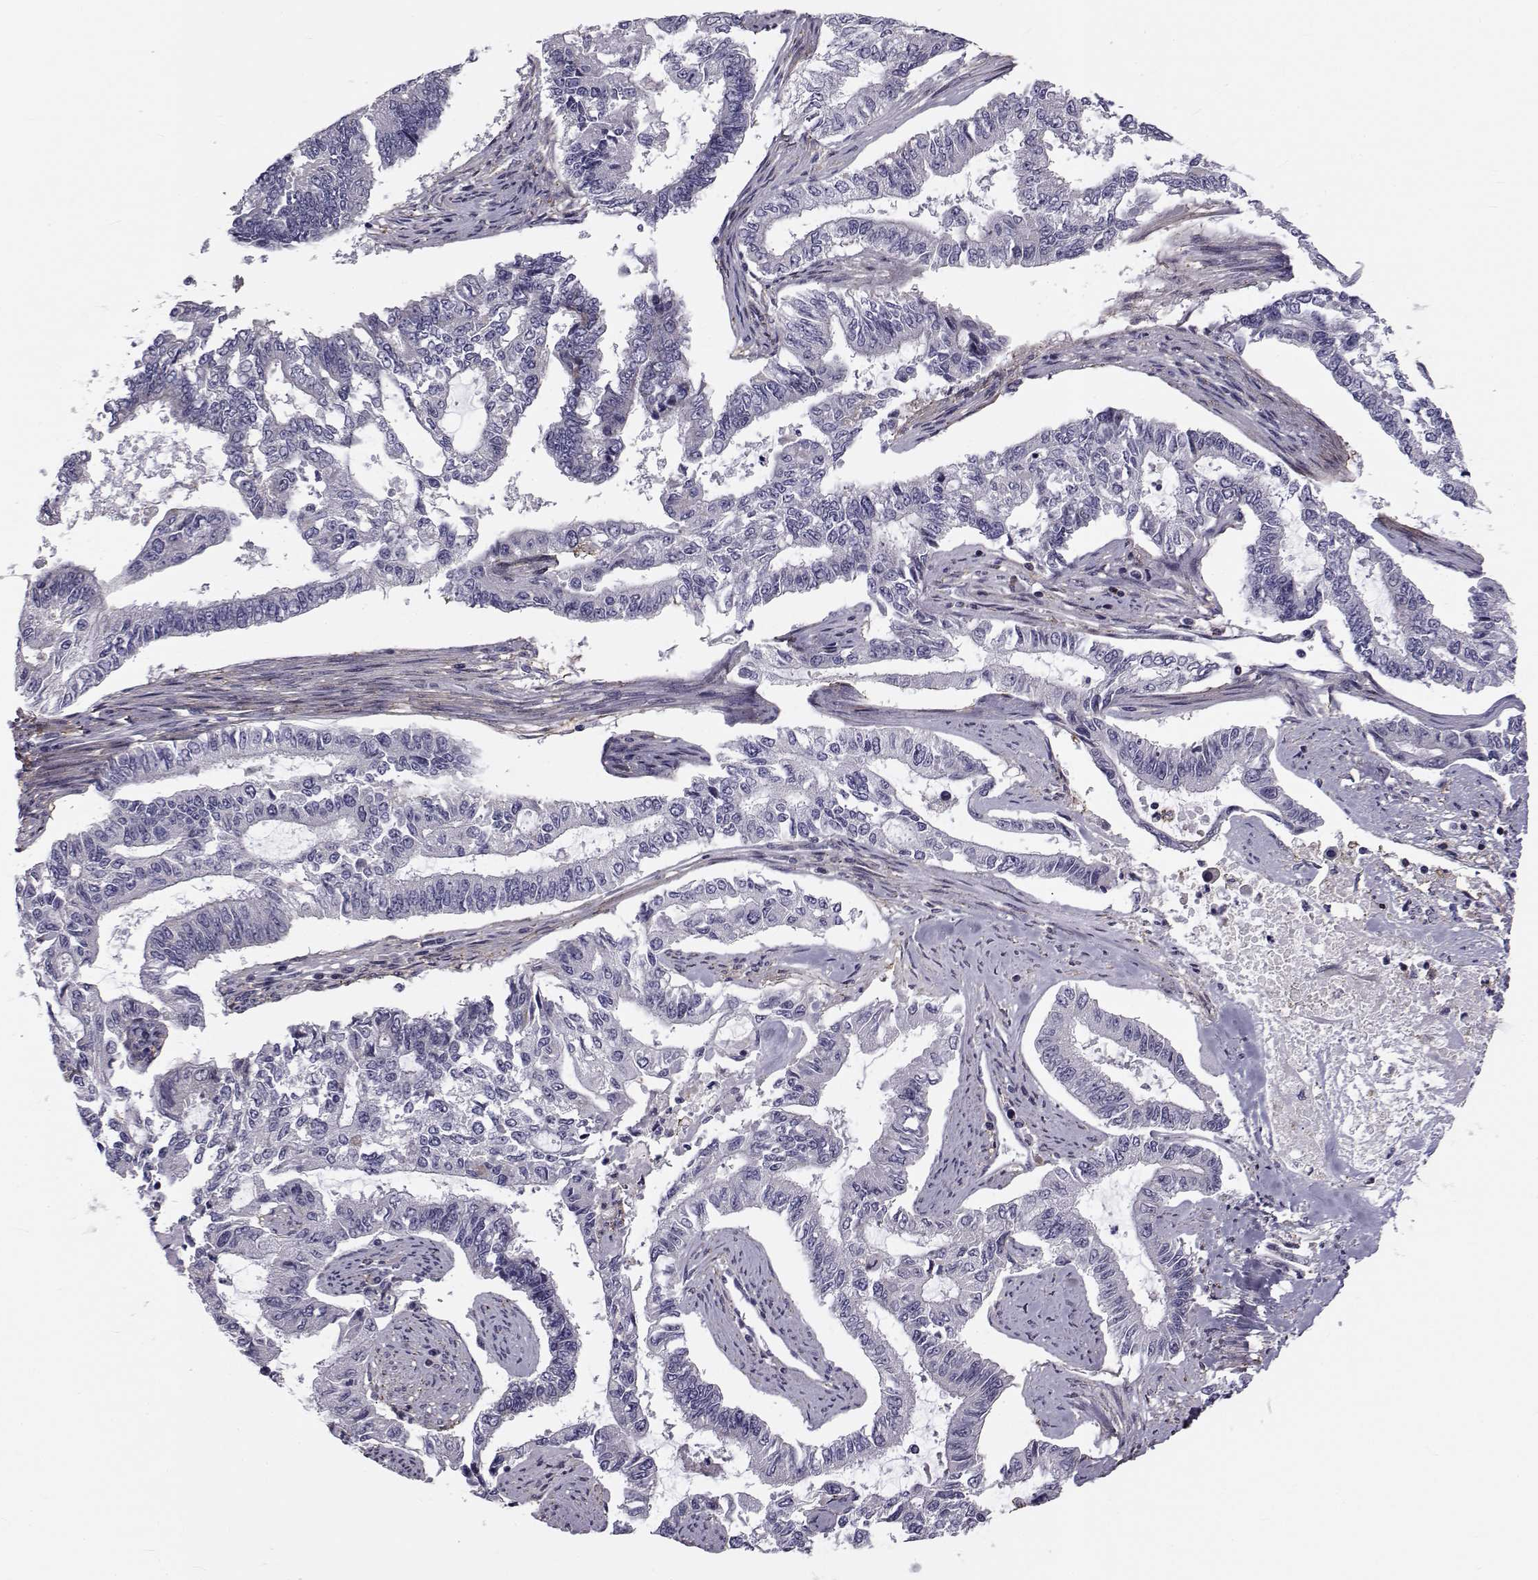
{"staining": {"intensity": "negative", "quantity": "none", "location": "none"}, "tissue": "endometrial cancer", "cell_type": "Tumor cells", "image_type": "cancer", "snomed": [{"axis": "morphology", "description": "Adenocarcinoma, NOS"}, {"axis": "topography", "description": "Uterus"}], "caption": "Immunohistochemistry image of human adenocarcinoma (endometrial) stained for a protein (brown), which displays no staining in tumor cells.", "gene": "LRRC27", "patient": {"sex": "female", "age": 59}}